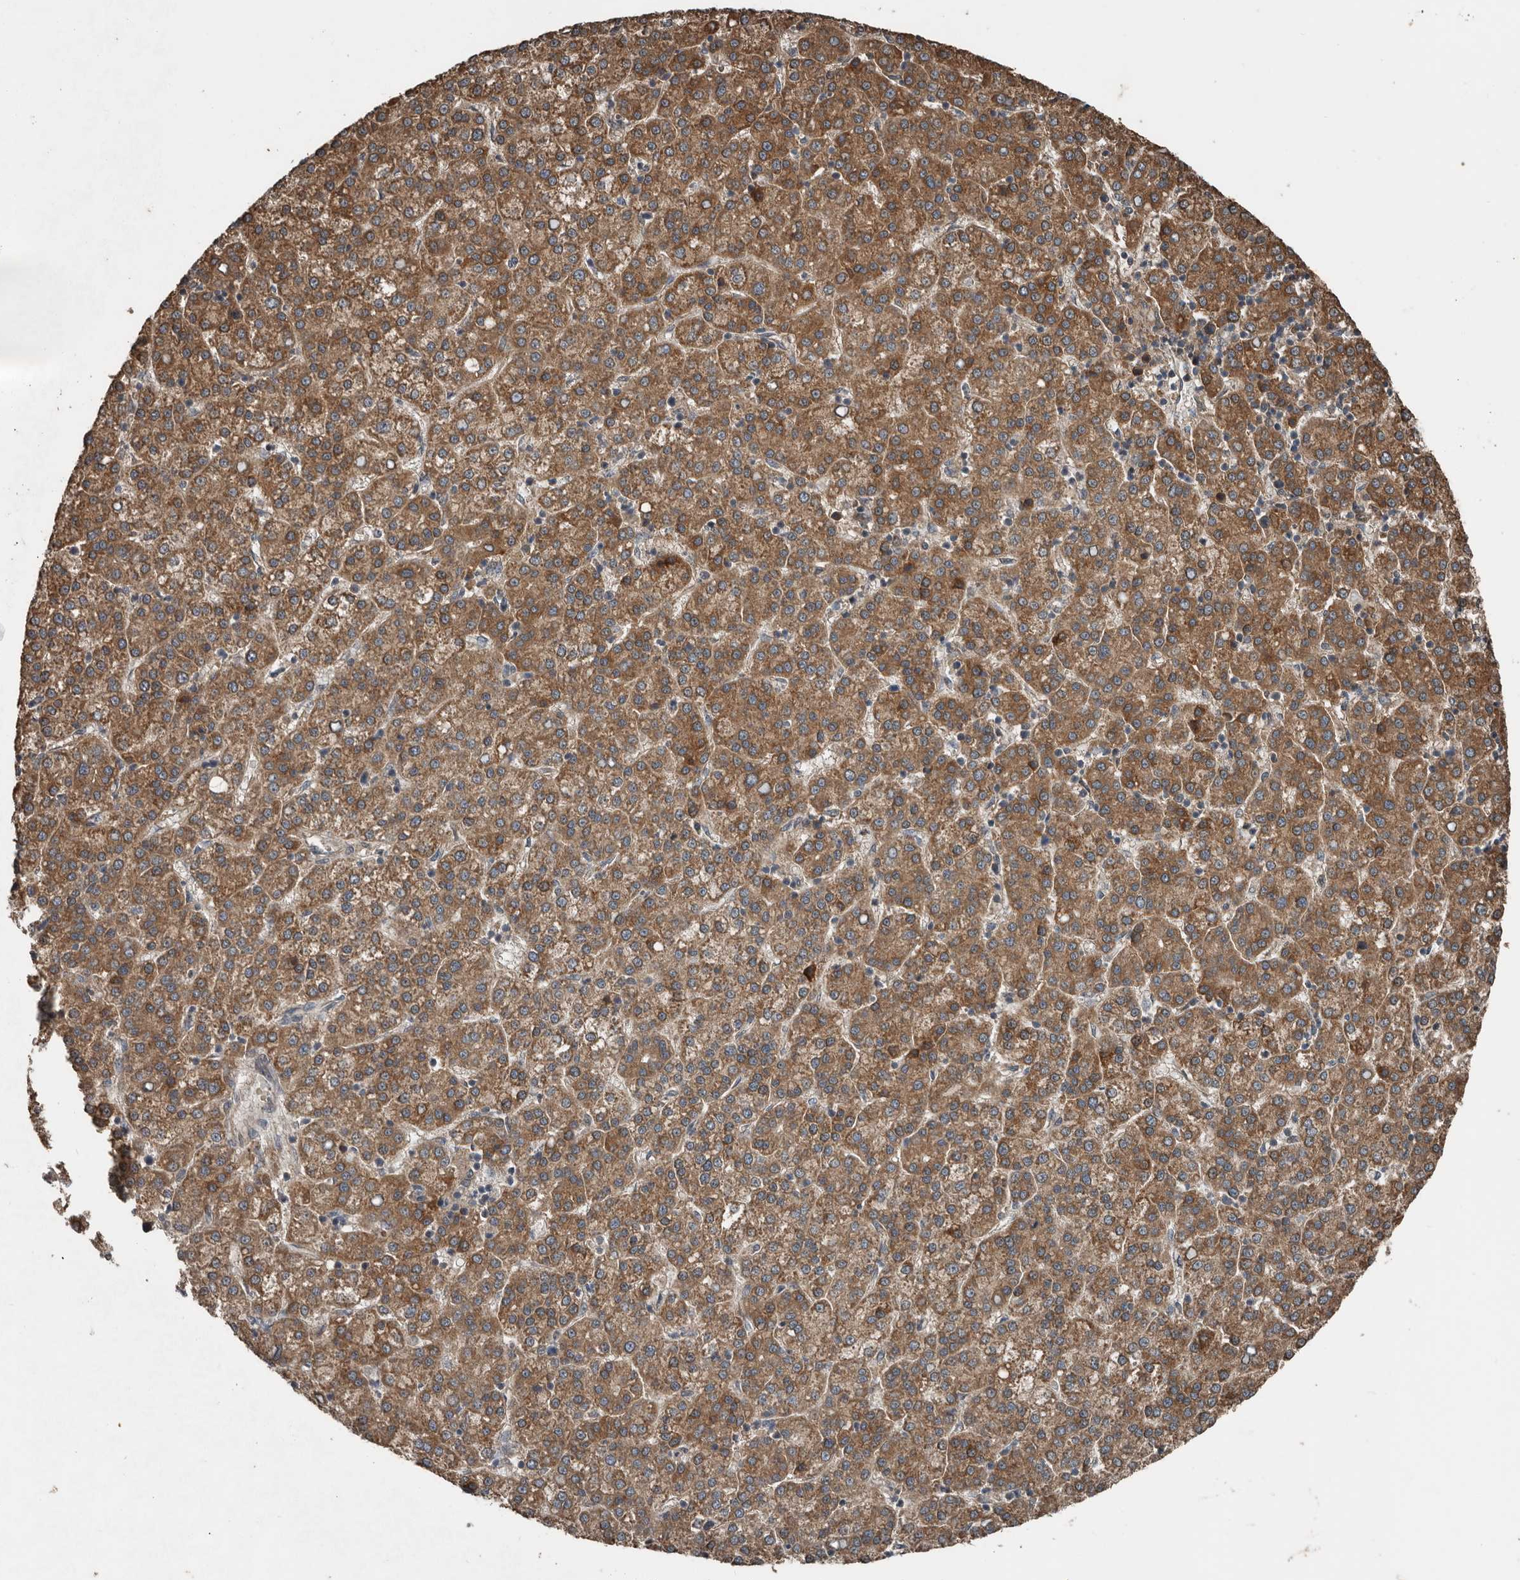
{"staining": {"intensity": "moderate", "quantity": ">75%", "location": "cytoplasmic/membranous"}, "tissue": "liver cancer", "cell_type": "Tumor cells", "image_type": "cancer", "snomed": [{"axis": "morphology", "description": "Carcinoma, Hepatocellular, NOS"}, {"axis": "topography", "description": "Liver"}], "caption": "The photomicrograph shows a brown stain indicating the presence of a protein in the cytoplasmic/membranous of tumor cells in liver cancer. (Stains: DAB (3,3'-diaminobenzidine) in brown, nuclei in blue, Microscopy: brightfield microscopy at high magnification).", "gene": "RNF207", "patient": {"sex": "female", "age": 58}}